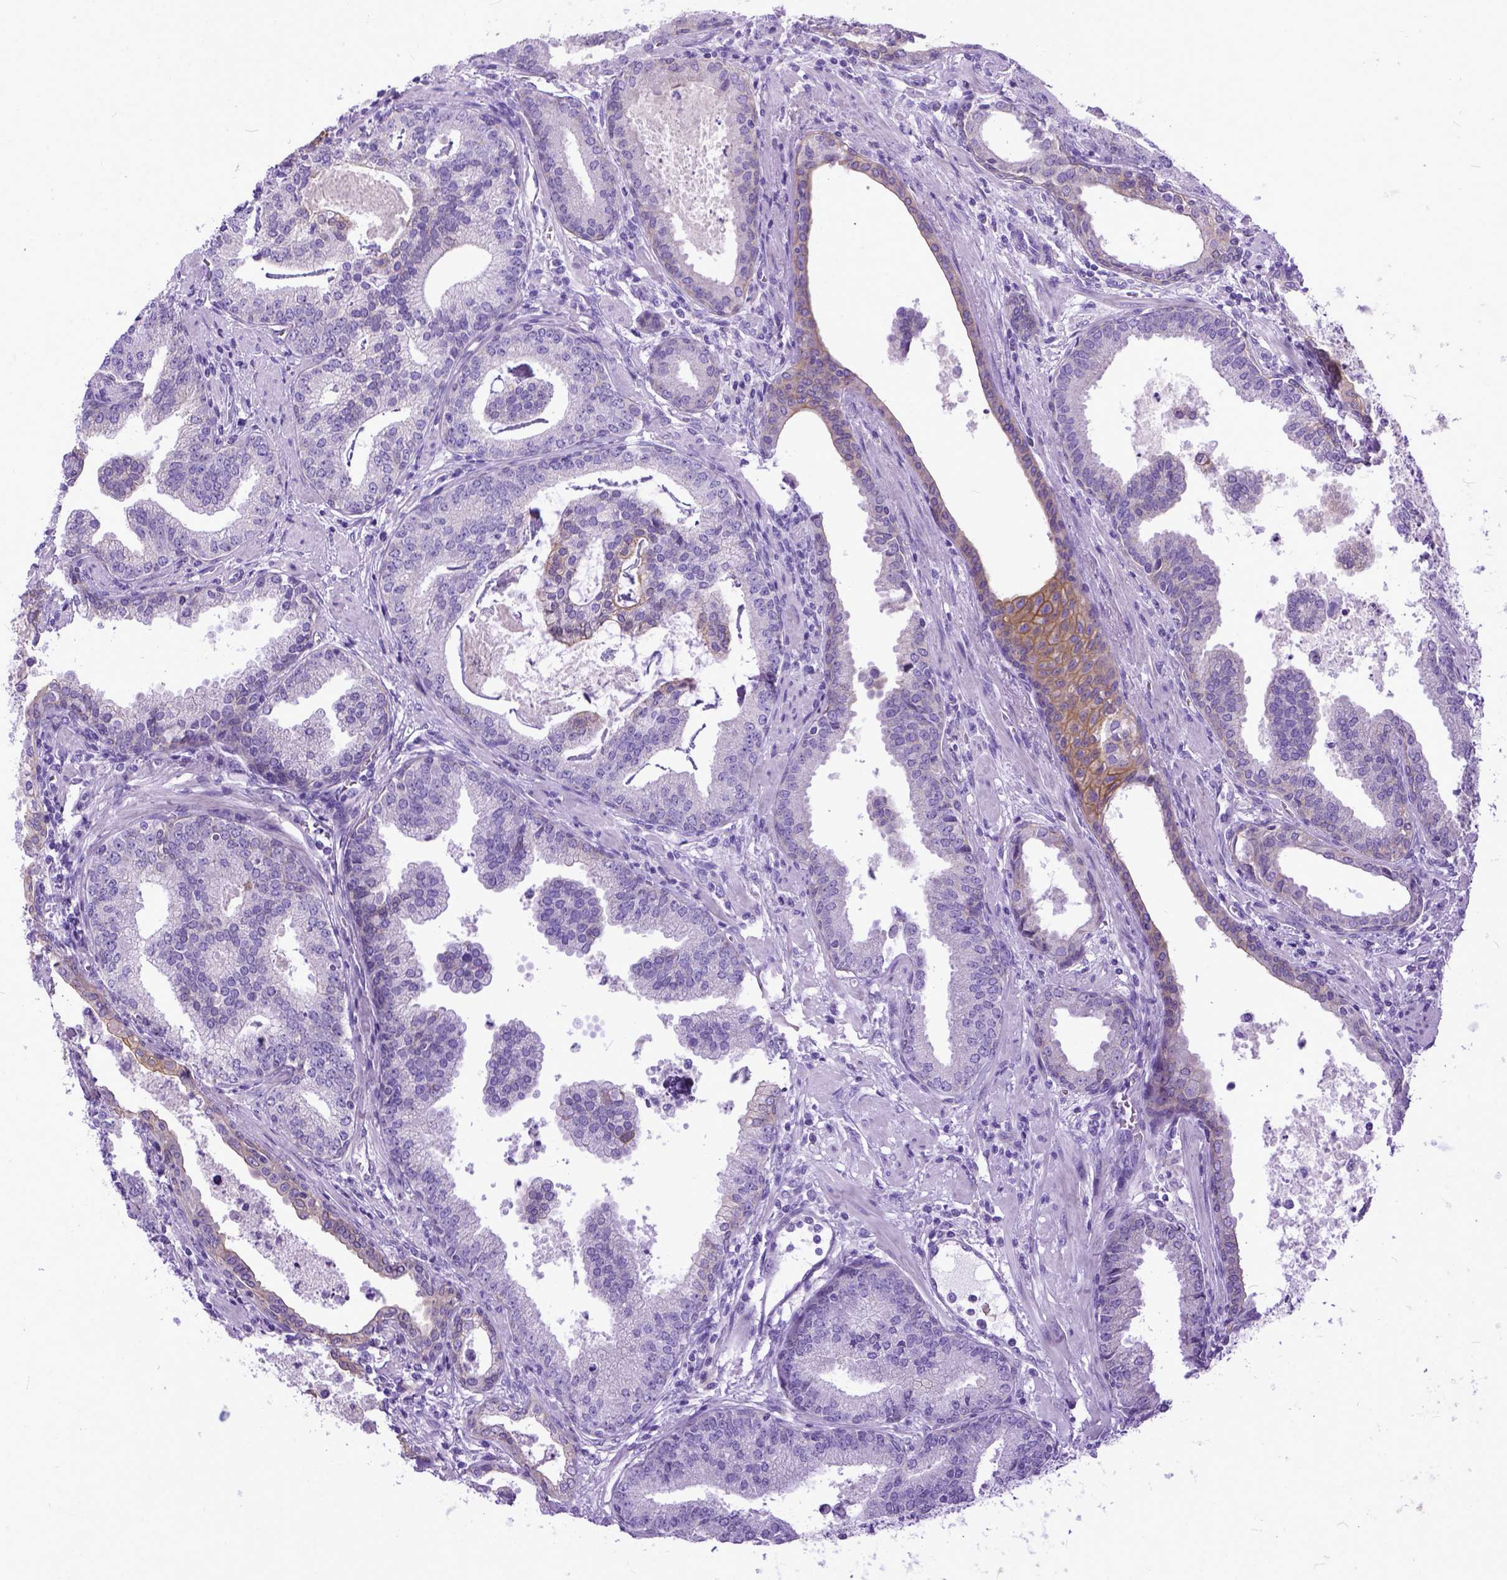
{"staining": {"intensity": "negative", "quantity": "none", "location": "none"}, "tissue": "prostate cancer", "cell_type": "Tumor cells", "image_type": "cancer", "snomed": [{"axis": "morphology", "description": "Adenocarcinoma, NOS"}, {"axis": "topography", "description": "Prostate"}], "caption": "IHC photomicrograph of neoplastic tissue: human prostate adenocarcinoma stained with DAB shows no significant protein expression in tumor cells. (DAB (3,3'-diaminobenzidine) IHC, high magnification).", "gene": "PPL", "patient": {"sex": "male", "age": 64}}